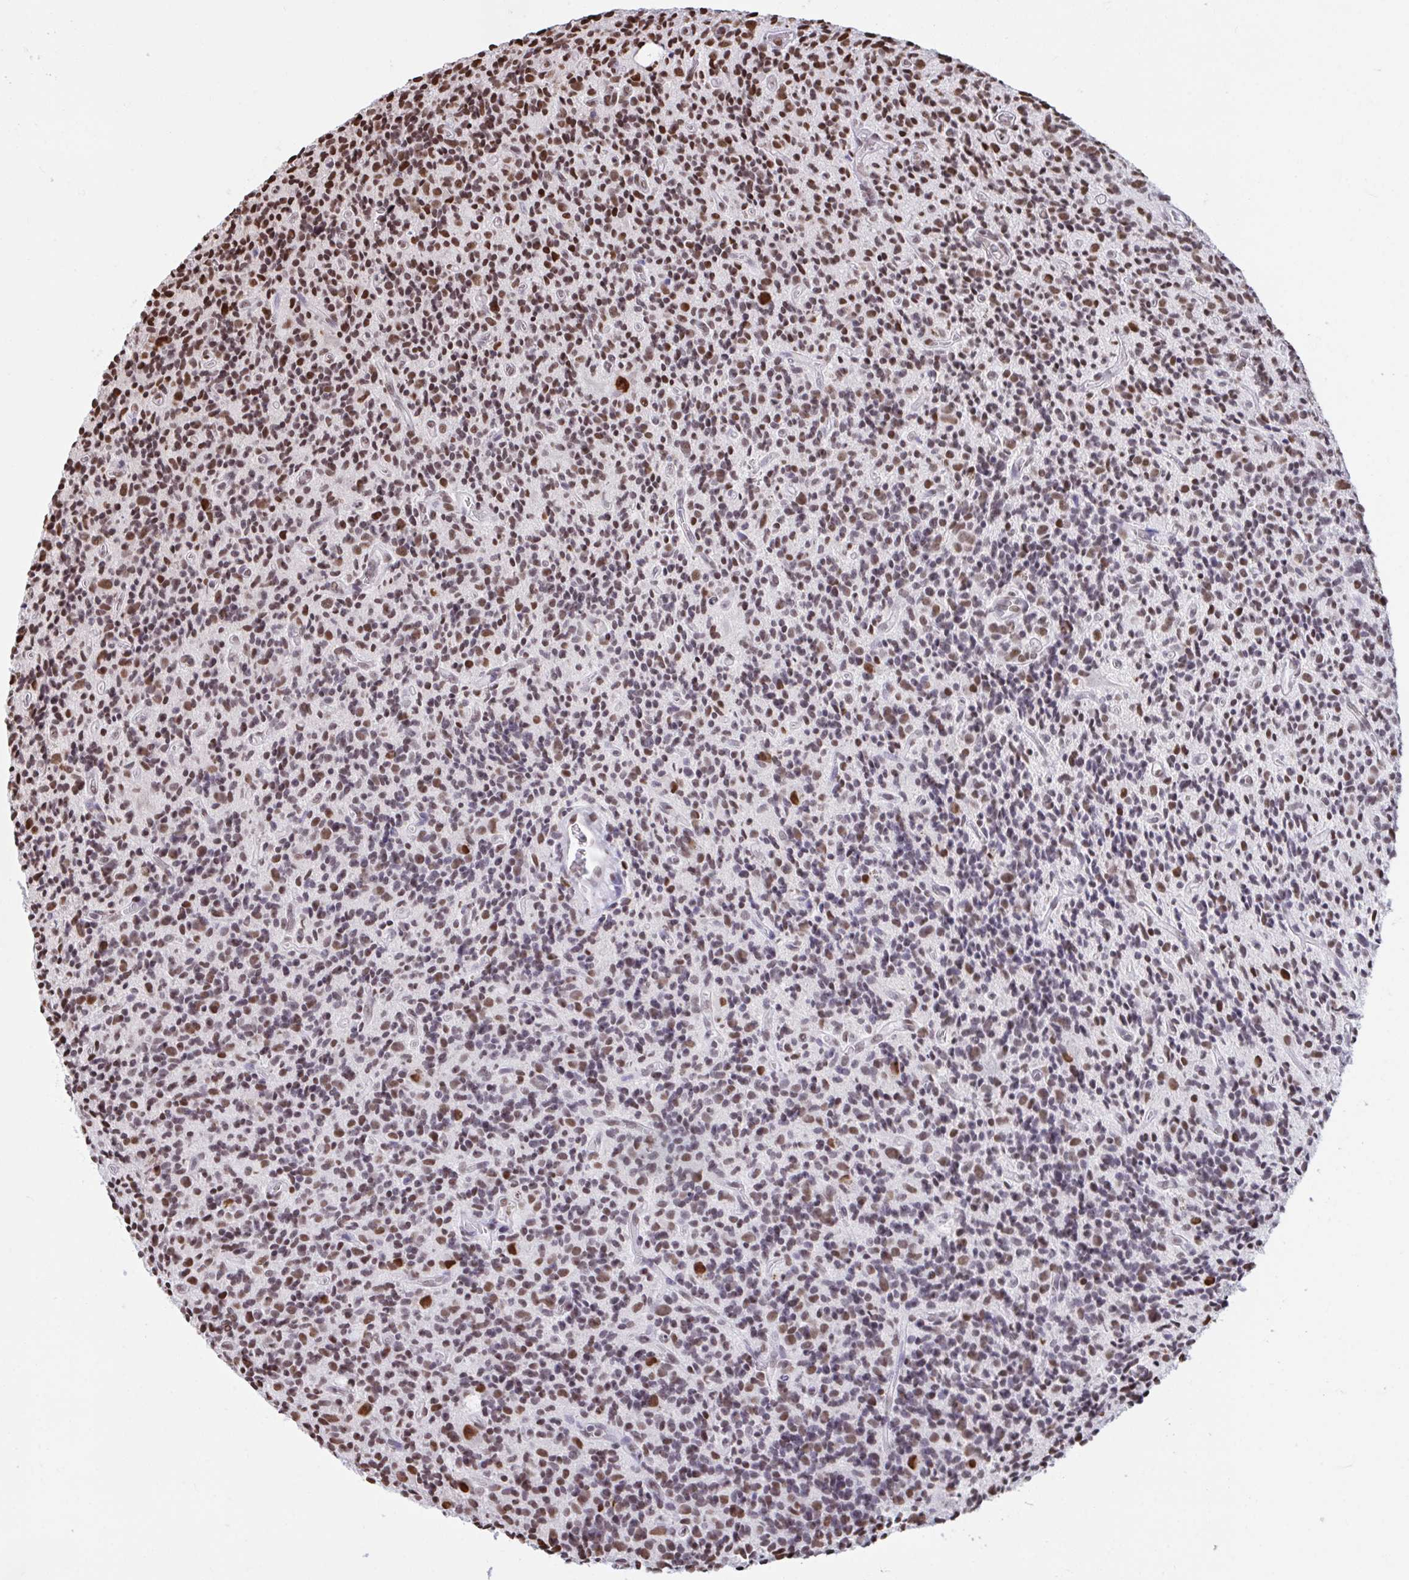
{"staining": {"intensity": "moderate", "quantity": ">75%", "location": "nuclear"}, "tissue": "glioma", "cell_type": "Tumor cells", "image_type": "cancer", "snomed": [{"axis": "morphology", "description": "Glioma, malignant, High grade"}, {"axis": "topography", "description": "Brain"}], "caption": "An image of human high-grade glioma (malignant) stained for a protein exhibits moderate nuclear brown staining in tumor cells. (IHC, brightfield microscopy, high magnification).", "gene": "HNRNPDL", "patient": {"sex": "male", "age": 76}}